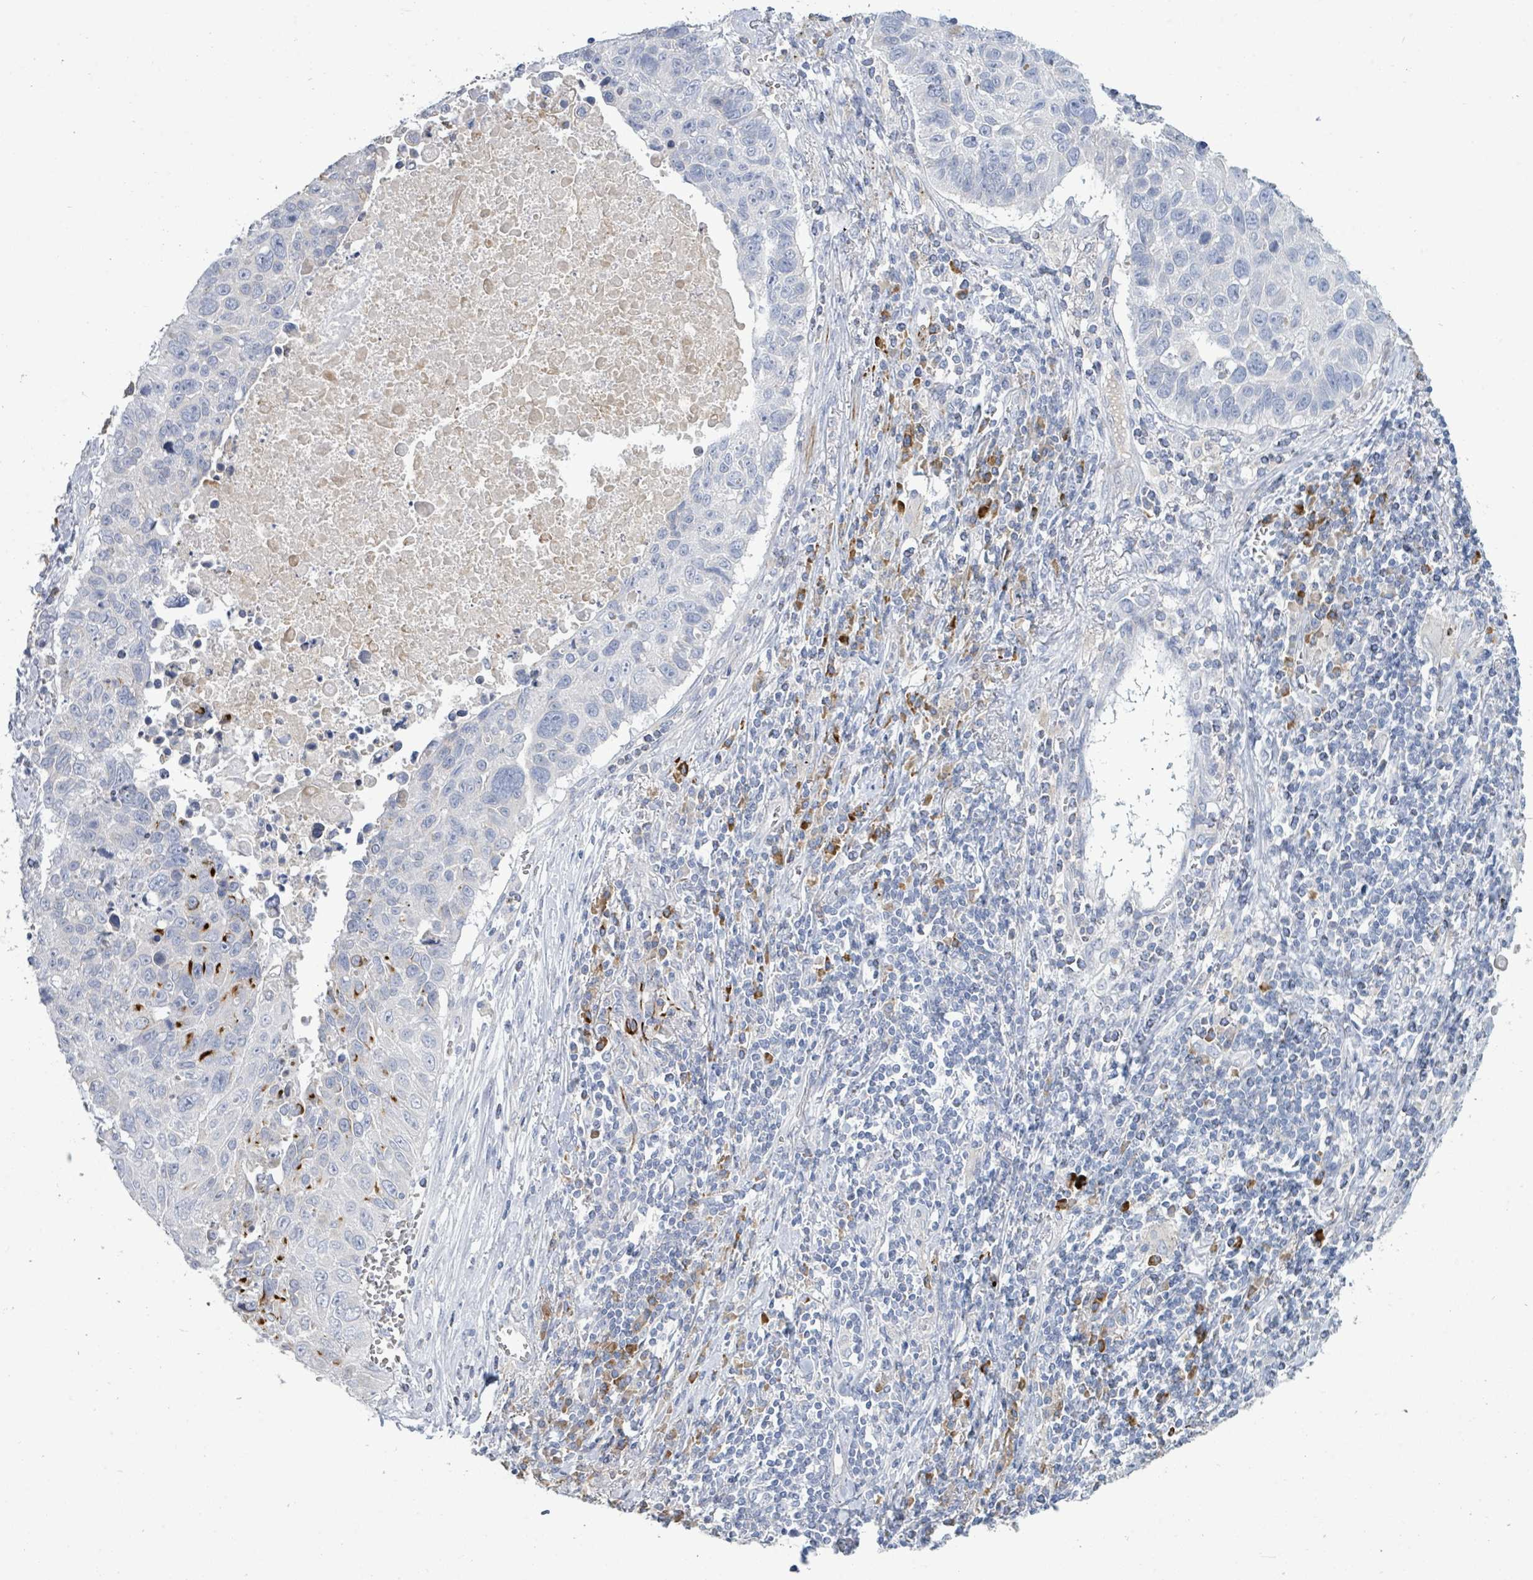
{"staining": {"intensity": "negative", "quantity": "none", "location": "none"}, "tissue": "lung cancer", "cell_type": "Tumor cells", "image_type": "cancer", "snomed": [{"axis": "morphology", "description": "Squamous cell carcinoma, NOS"}, {"axis": "topography", "description": "Lung"}], "caption": "IHC photomicrograph of neoplastic tissue: human lung cancer stained with DAB exhibits no significant protein expression in tumor cells.", "gene": "SIRPB1", "patient": {"sex": "male", "age": 66}}